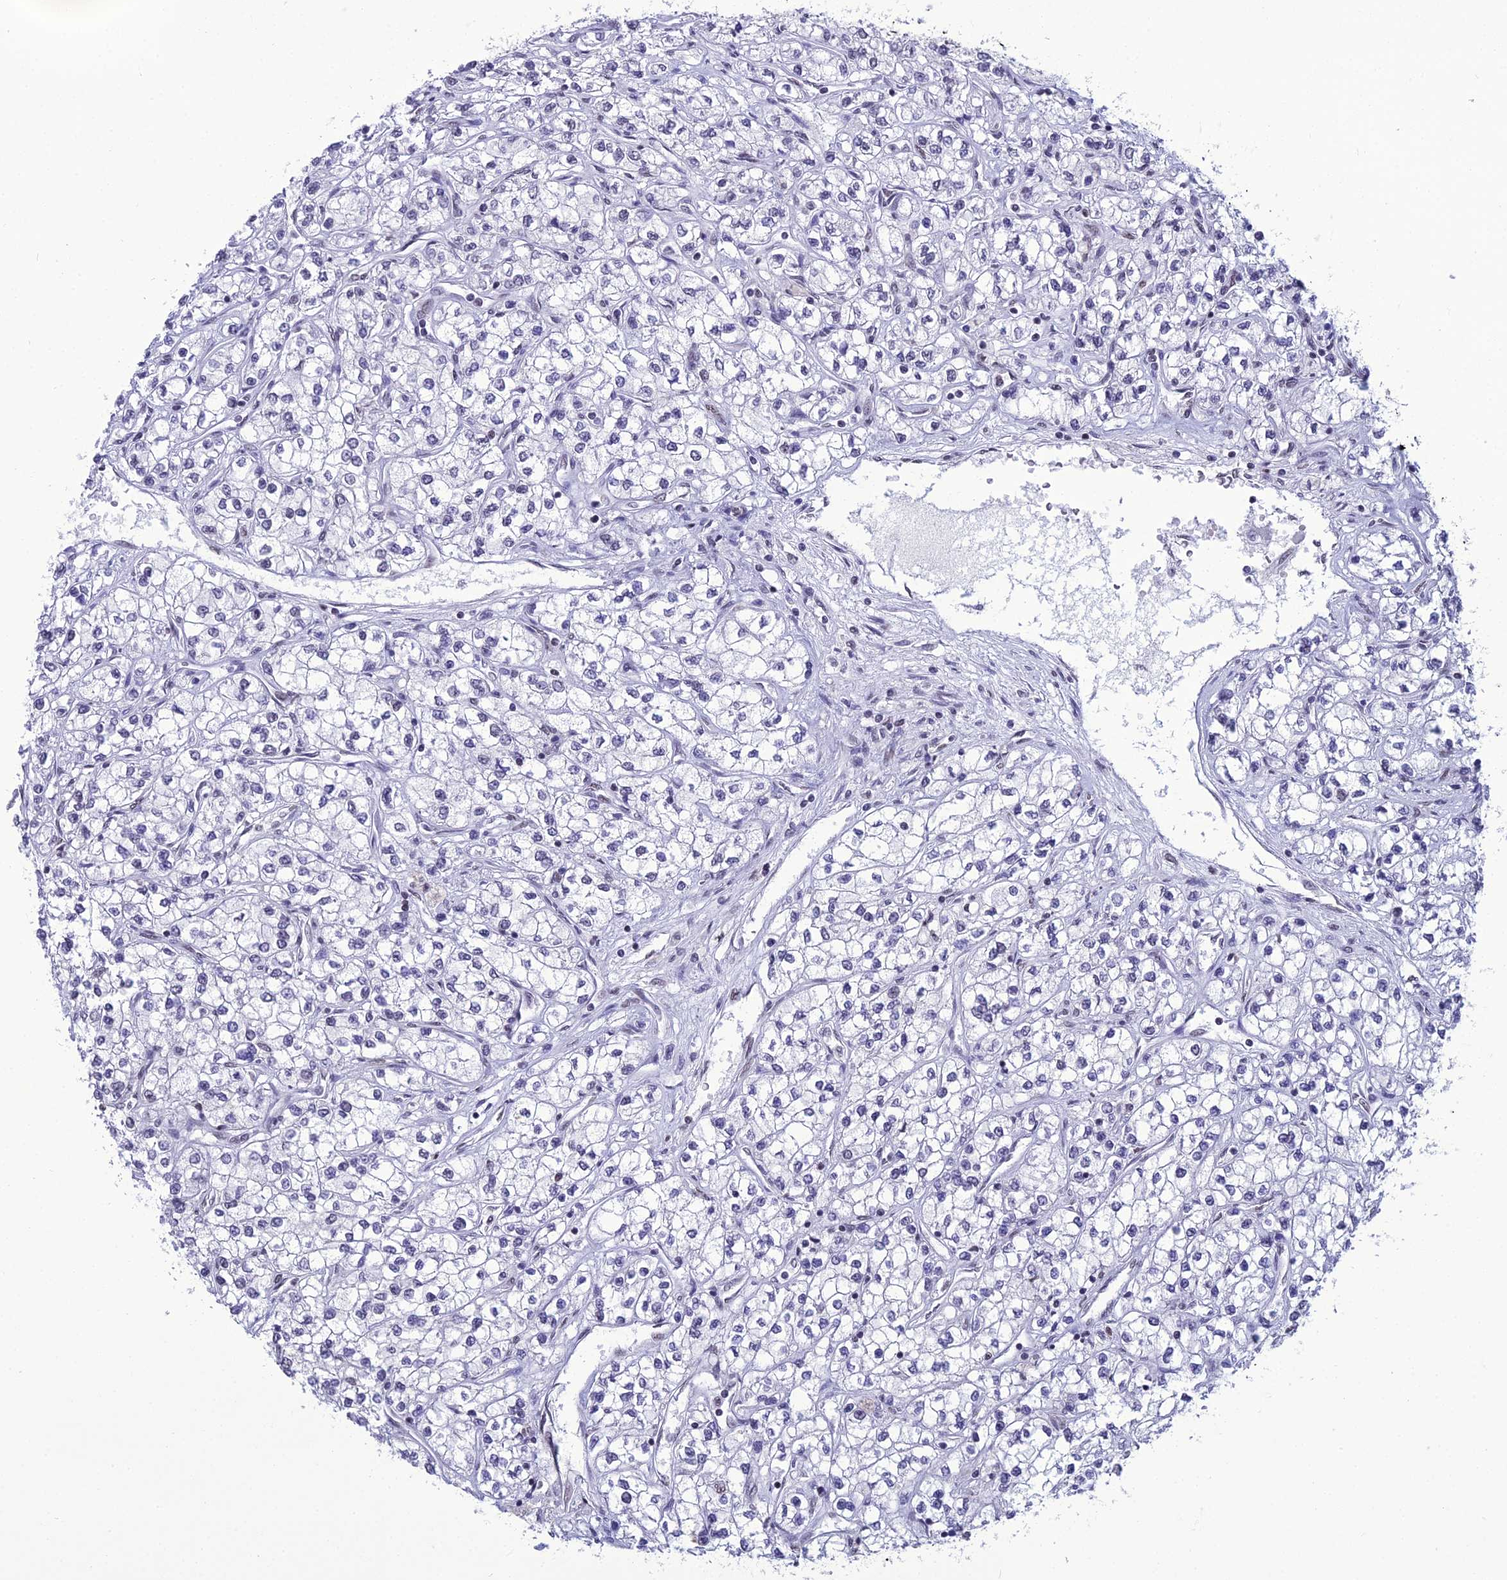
{"staining": {"intensity": "weak", "quantity": "<25%", "location": "nuclear"}, "tissue": "renal cancer", "cell_type": "Tumor cells", "image_type": "cancer", "snomed": [{"axis": "morphology", "description": "Adenocarcinoma, NOS"}, {"axis": "topography", "description": "Kidney"}], "caption": "This is an immunohistochemistry micrograph of human adenocarcinoma (renal). There is no positivity in tumor cells.", "gene": "PRAMEF12", "patient": {"sex": "male", "age": 80}}